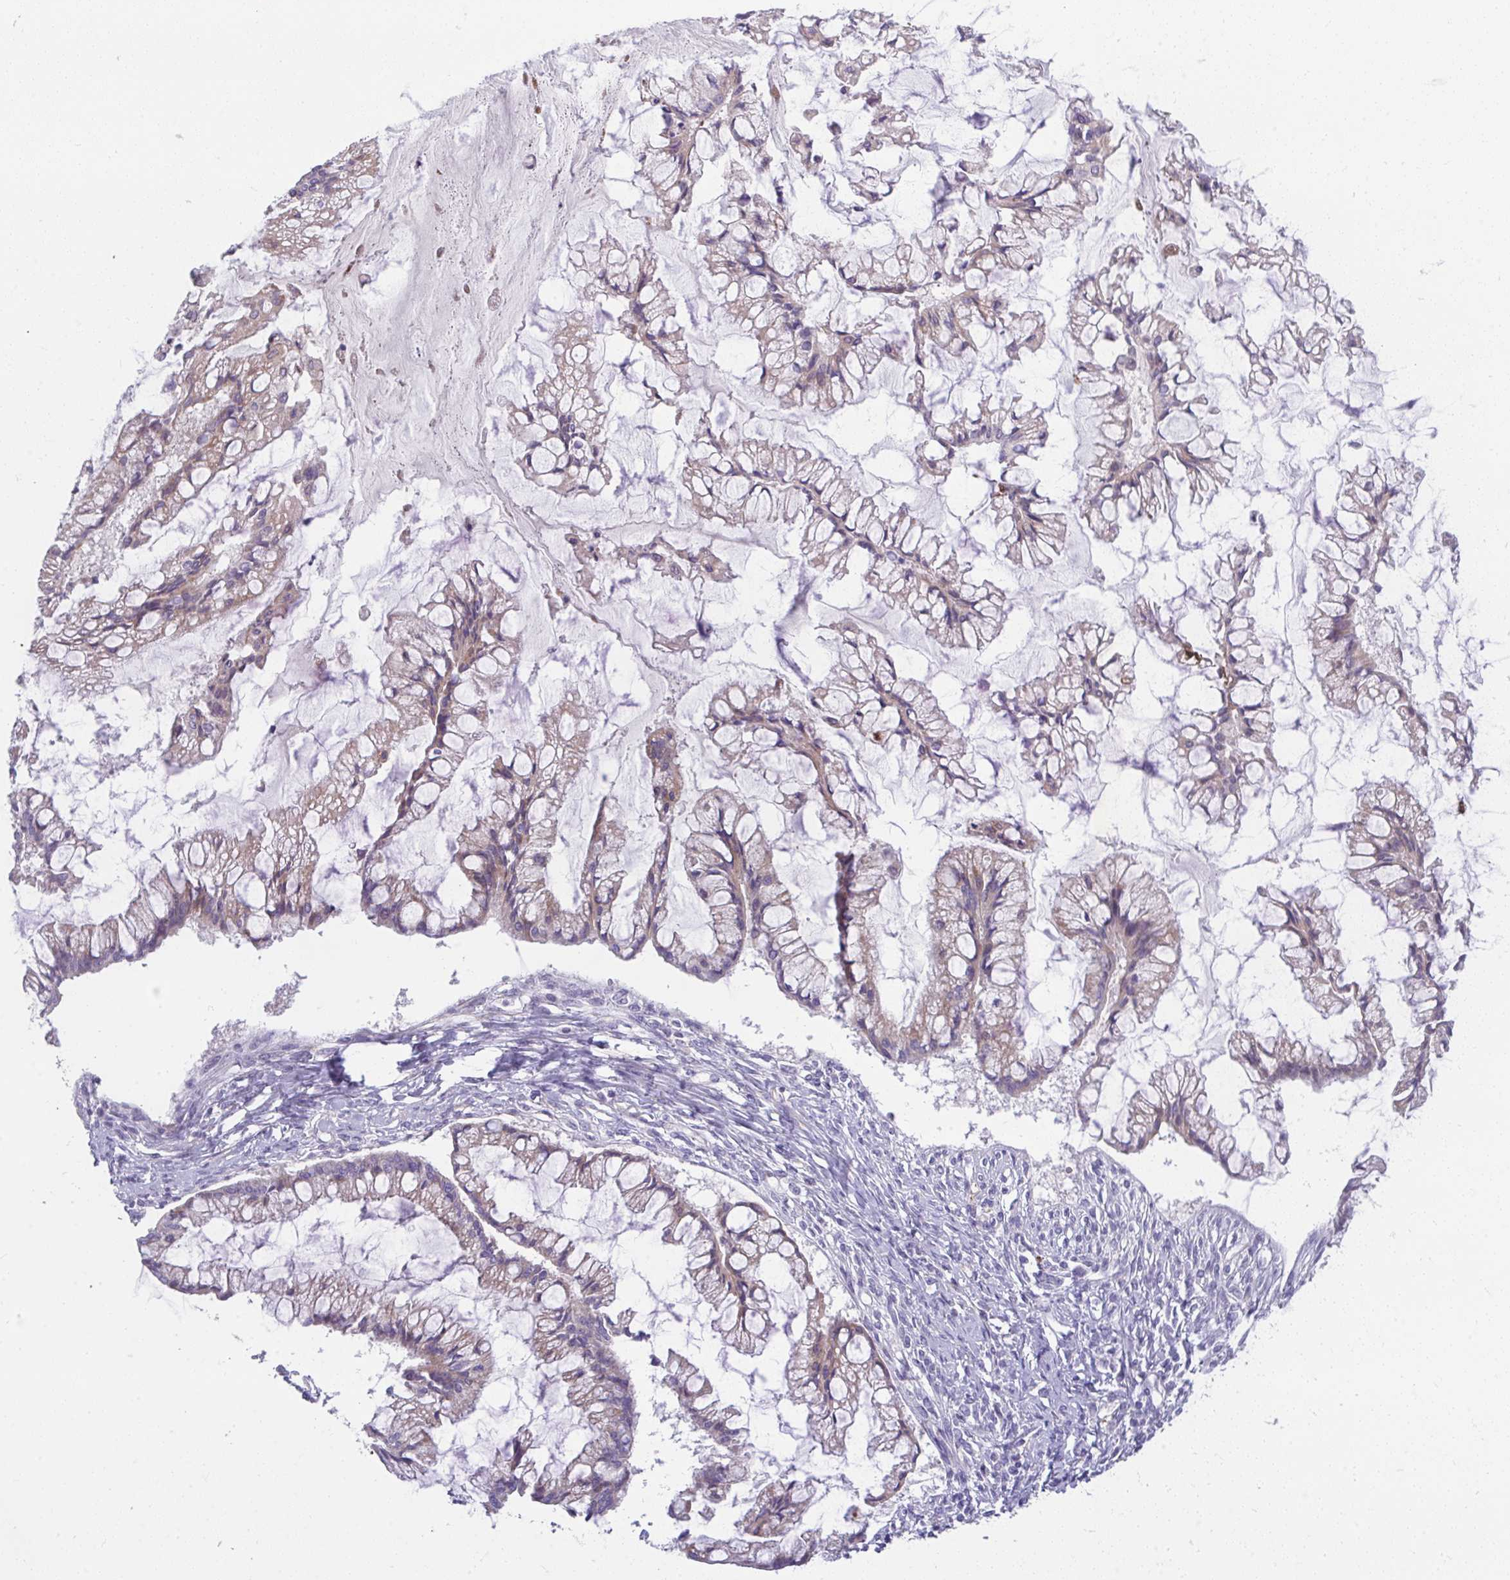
{"staining": {"intensity": "weak", "quantity": "25%-75%", "location": "cytoplasmic/membranous"}, "tissue": "ovarian cancer", "cell_type": "Tumor cells", "image_type": "cancer", "snomed": [{"axis": "morphology", "description": "Cystadenocarcinoma, mucinous, NOS"}, {"axis": "topography", "description": "Ovary"}], "caption": "Ovarian mucinous cystadenocarcinoma stained with immunohistochemistry displays weak cytoplasmic/membranous expression in about 25%-75% of tumor cells. Nuclei are stained in blue.", "gene": "PIGZ", "patient": {"sex": "female", "age": 73}}